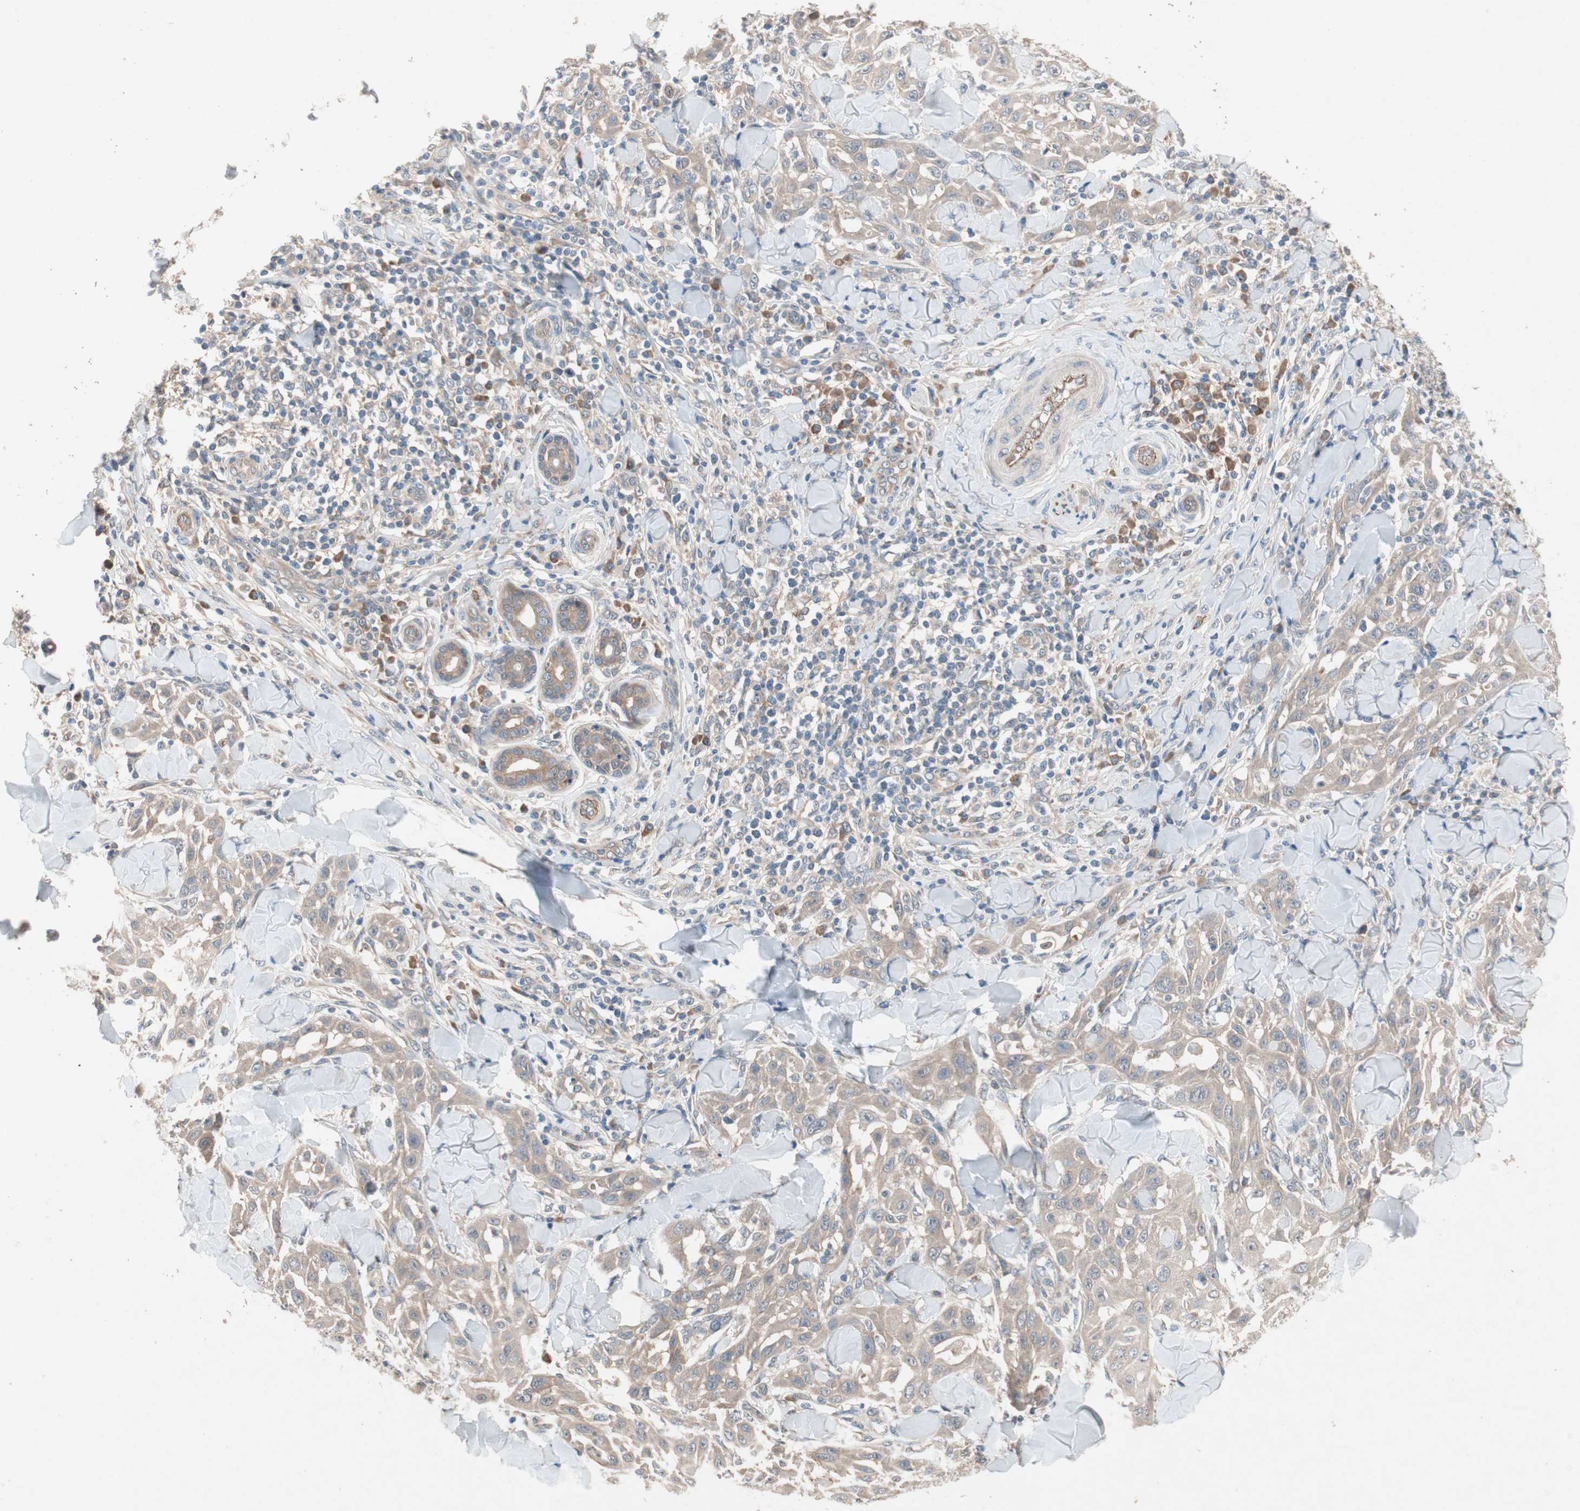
{"staining": {"intensity": "weak", "quantity": ">75%", "location": "cytoplasmic/membranous"}, "tissue": "skin cancer", "cell_type": "Tumor cells", "image_type": "cancer", "snomed": [{"axis": "morphology", "description": "Squamous cell carcinoma, NOS"}, {"axis": "topography", "description": "Skin"}], "caption": "The photomicrograph exhibits staining of skin squamous cell carcinoma, revealing weak cytoplasmic/membranous protein expression (brown color) within tumor cells.", "gene": "NCLN", "patient": {"sex": "male", "age": 24}}